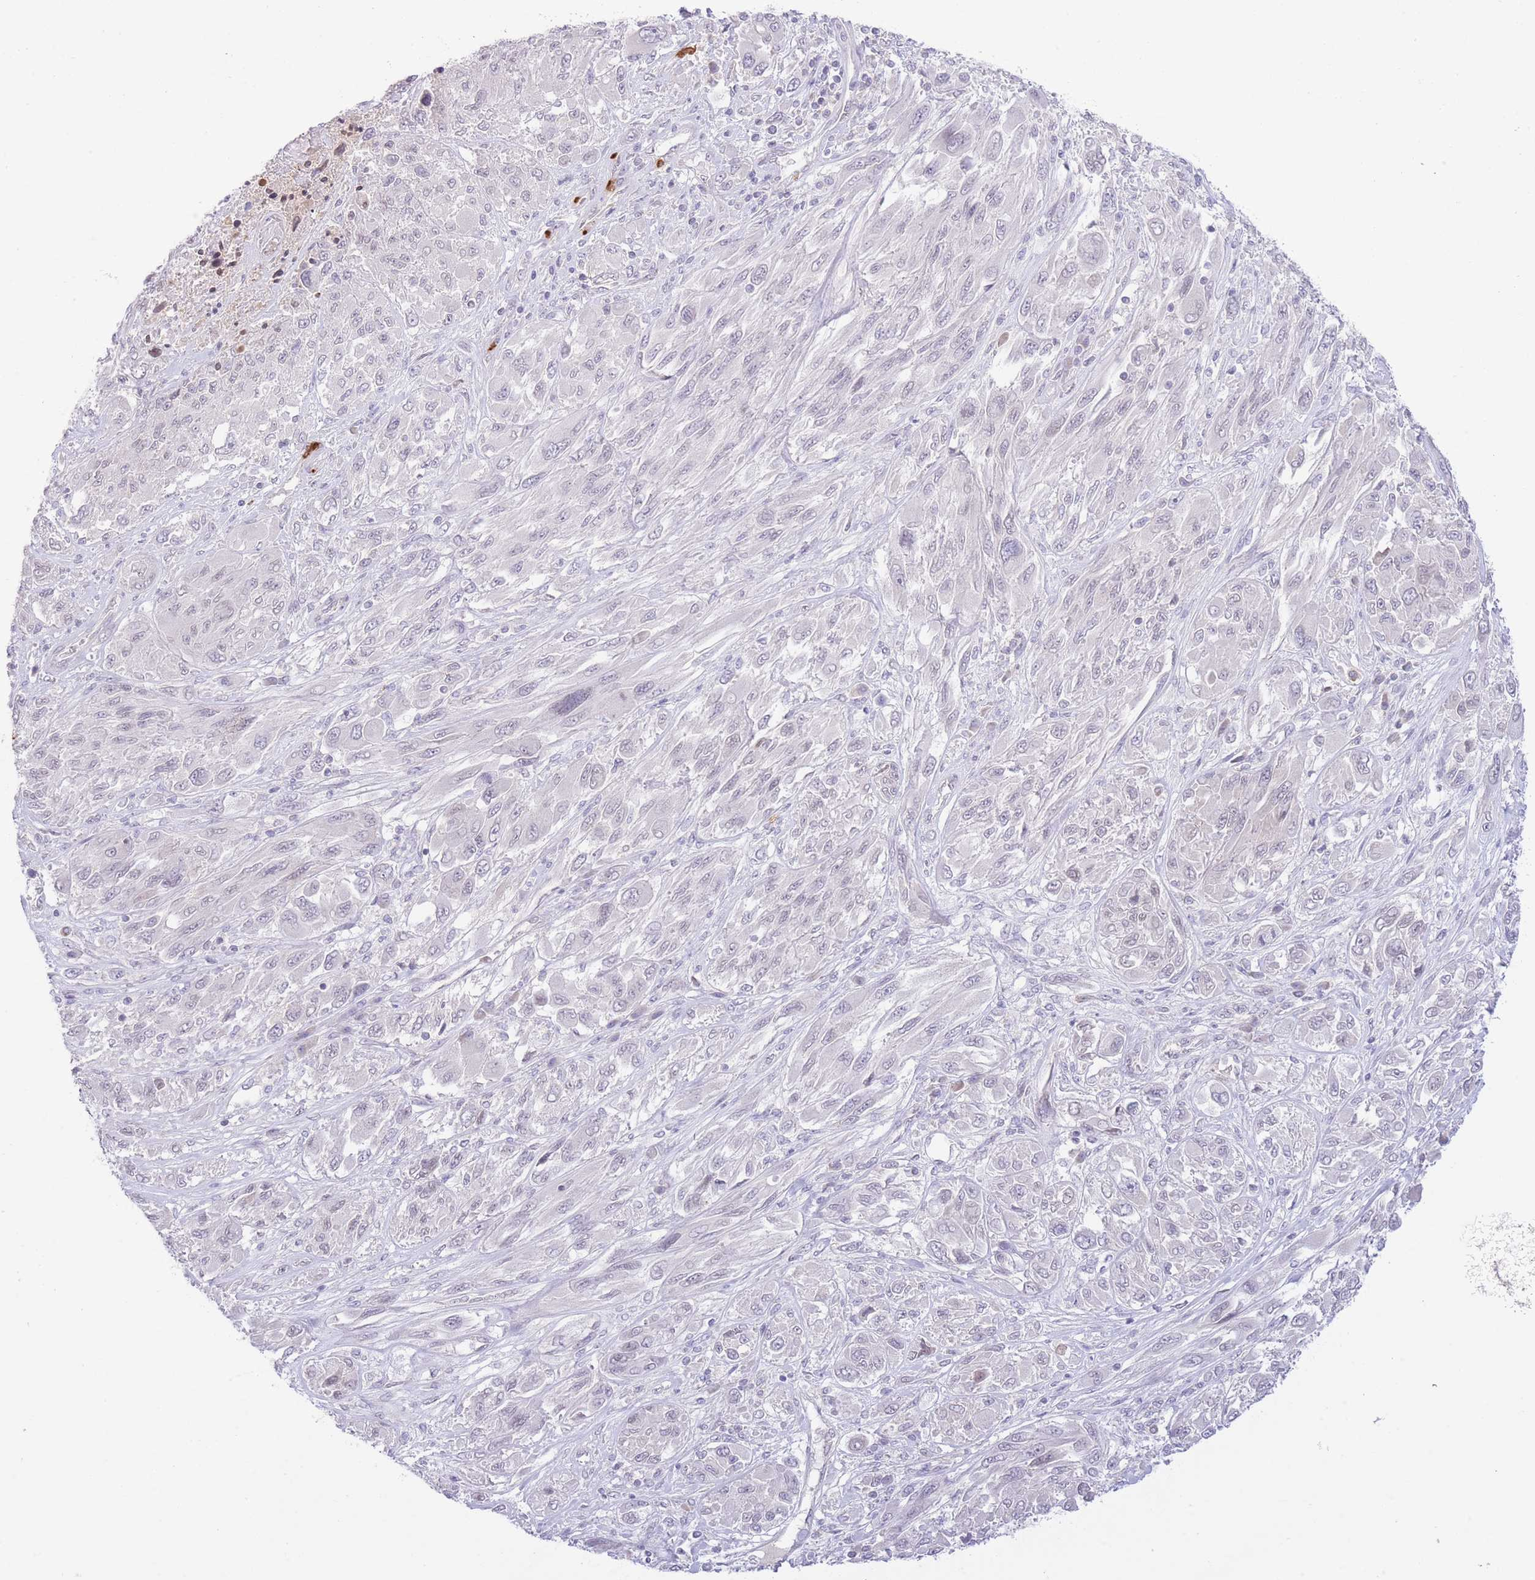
{"staining": {"intensity": "negative", "quantity": "none", "location": "none"}, "tissue": "melanoma", "cell_type": "Tumor cells", "image_type": "cancer", "snomed": [{"axis": "morphology", "description": "Malignant melanoma, NOS"}, {"axis": "topography", "description": "Skin"}], "caption": "IHC histopathology image of neoplastic tissue: malignant melanoma stained with DAB (3,3'-diaminobenzidine) exhibits no significant protein expression in tumor cells.", "gene": "LCLAT1", "patient": {"sex": "female", "age": 91}}